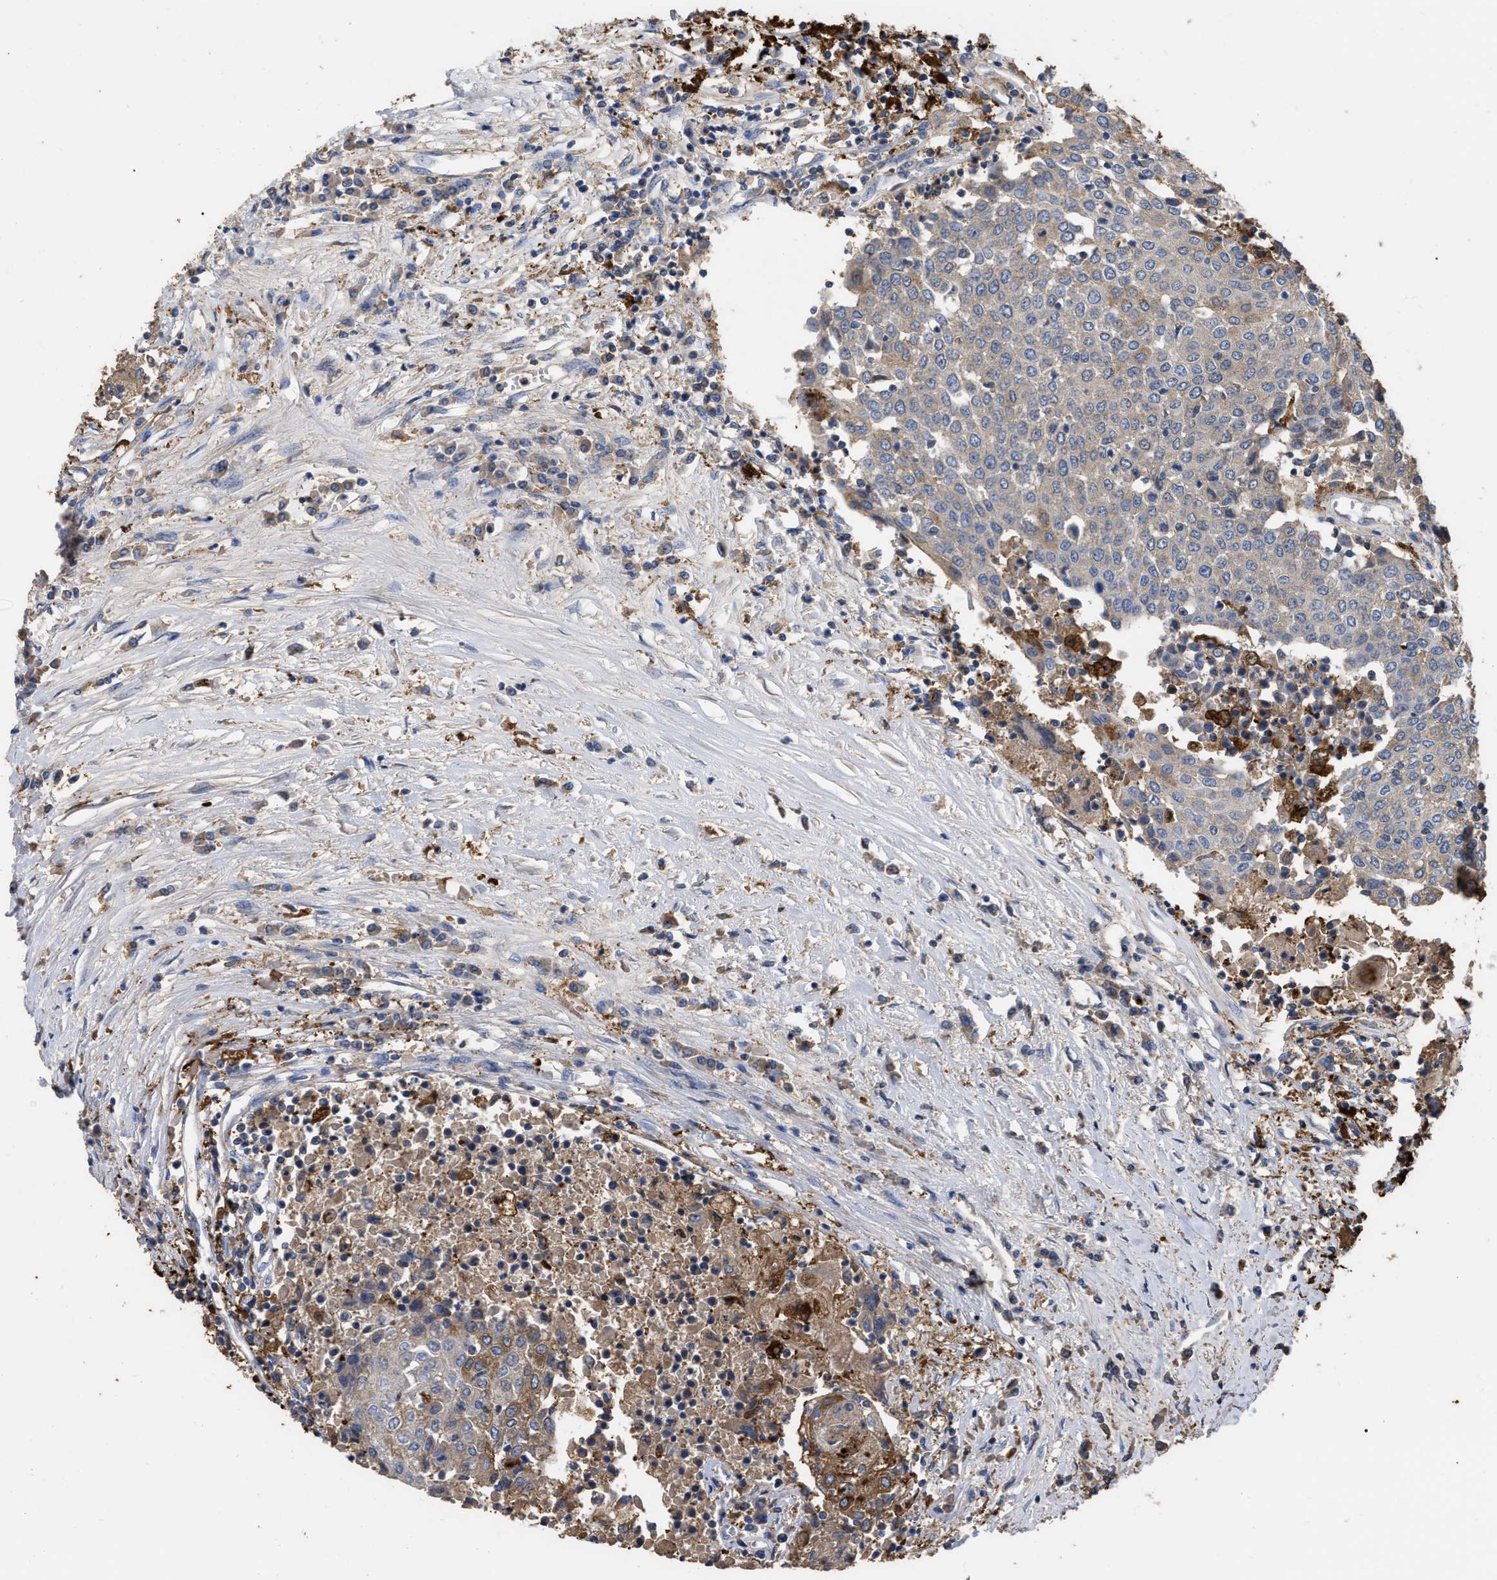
{"staining": {"intensity": "moderate", "quantity": "<25%", "location": "cytoplasmic/membranous"}, "tissue": "urothelial cancer", "cell_type": "Tumor cells", "image_type": "cancer", "snomed": [{"axis": "morphology", "description": "Urothelial carcinoma, High grade"}, {"axis": "topography", "description": "Urinary bladder"}], "caption": "A micrograph showing moderate cytoplasmic/membranous staining in about <25% of tumor cells in high-grade urothelial carcinoma, as visualized by brown immunohistochemical staining.", "gene": "GPR179", "patient": {"sex": "female", "age": 85}}